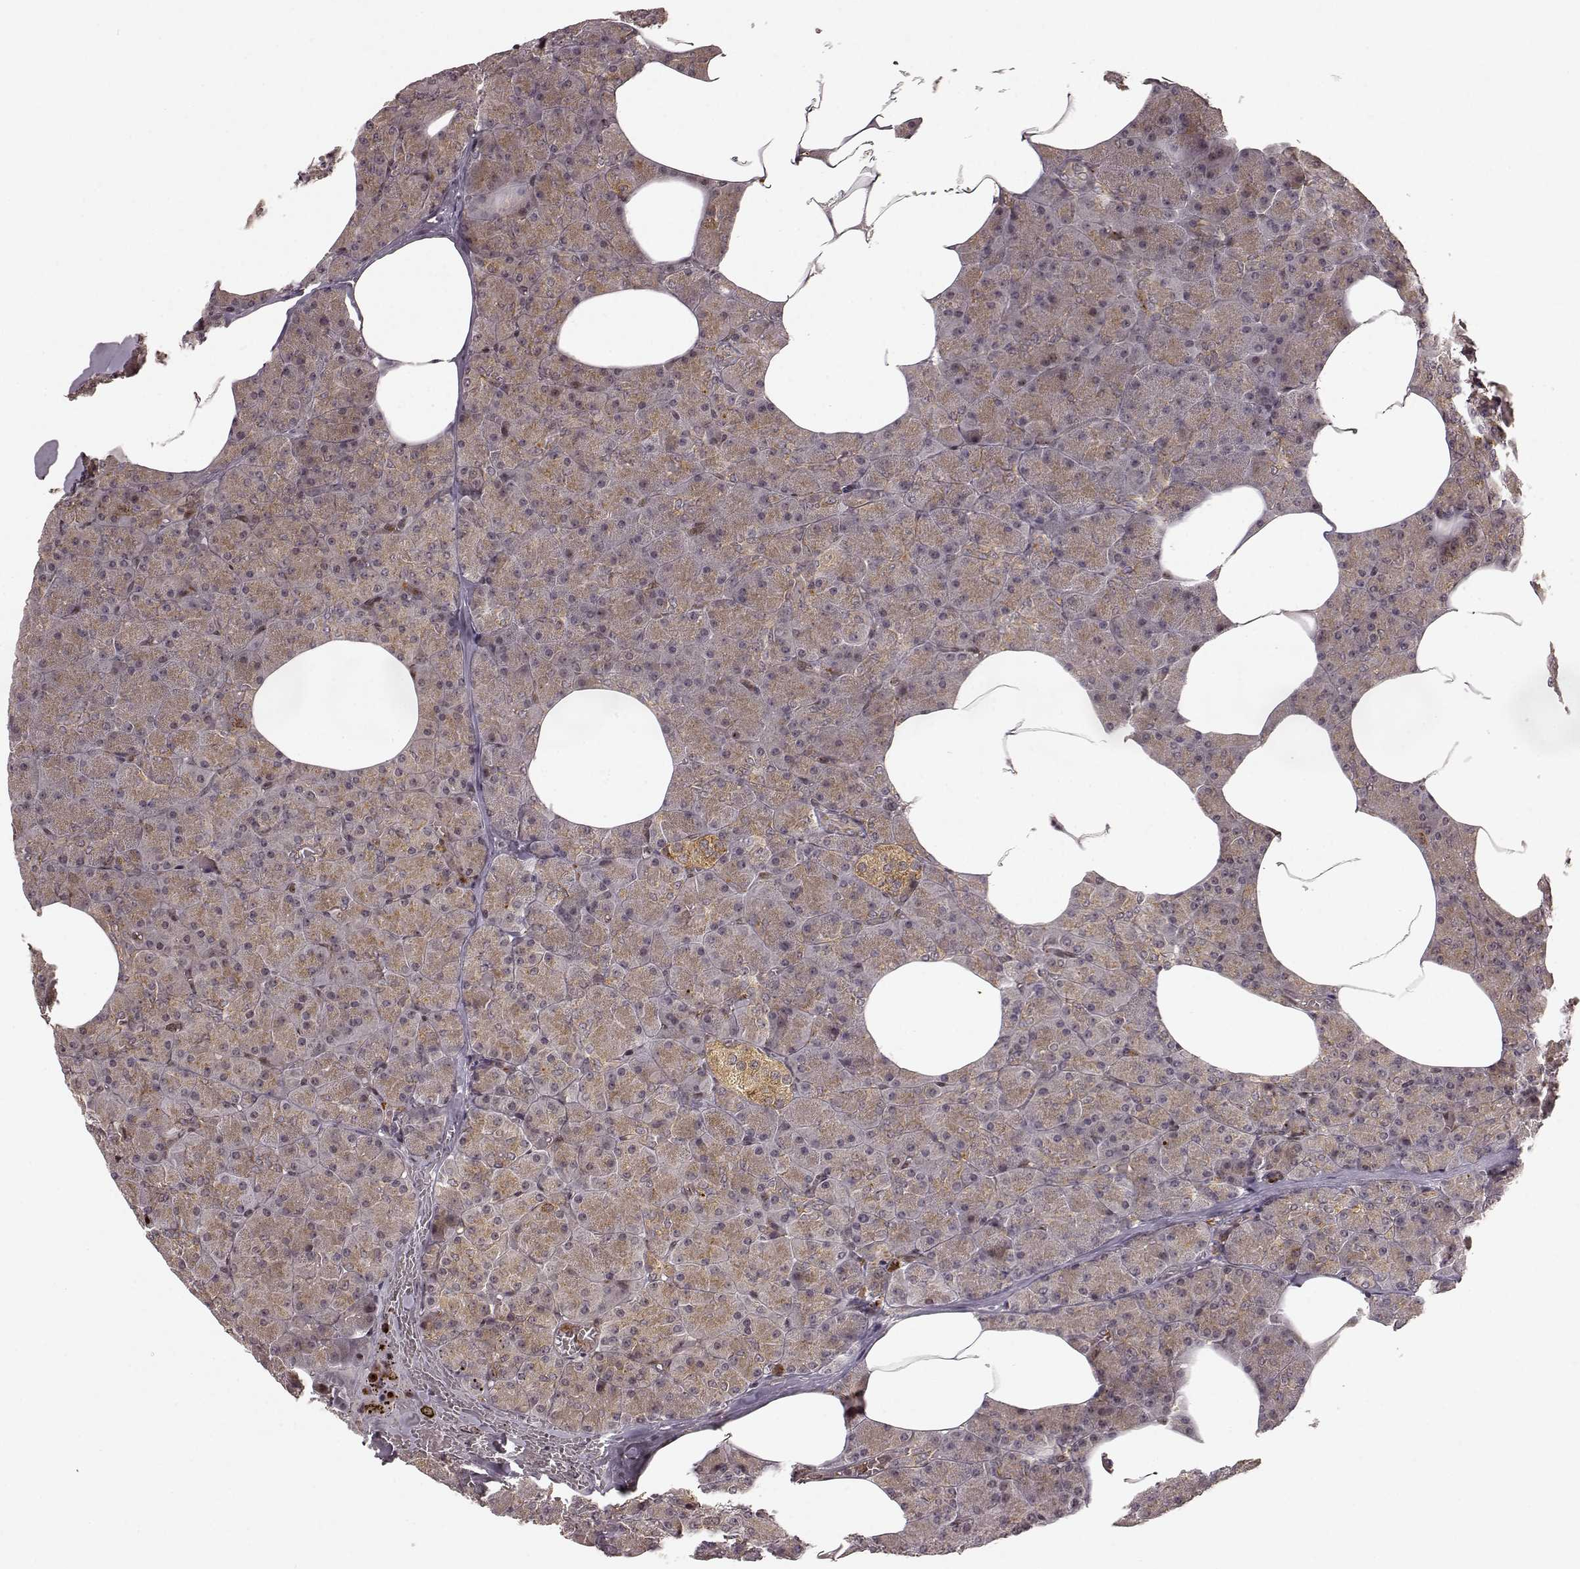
{"staining": {"intensity": "weak", "quantity": "25%-75%", "location": "cytoplasmic/membranous"}, "tissue": "pancreas", "cell_type": "Exocrine glandular cells", "image_type": "normal", "snomed": [{"axis": "morphology", "description": "Normal tissue, NOS"}, {"axis": "topography", "description": "Pancreas"}], "caption": "Brown immunohistochemical staining in normal human pancreas displays weak cytoplasmic/membranous expression in about 25%-75% of exocrine glandular cells.", "gene": "SLC12A9", "patient": {"sex": "female", "age": 45}}